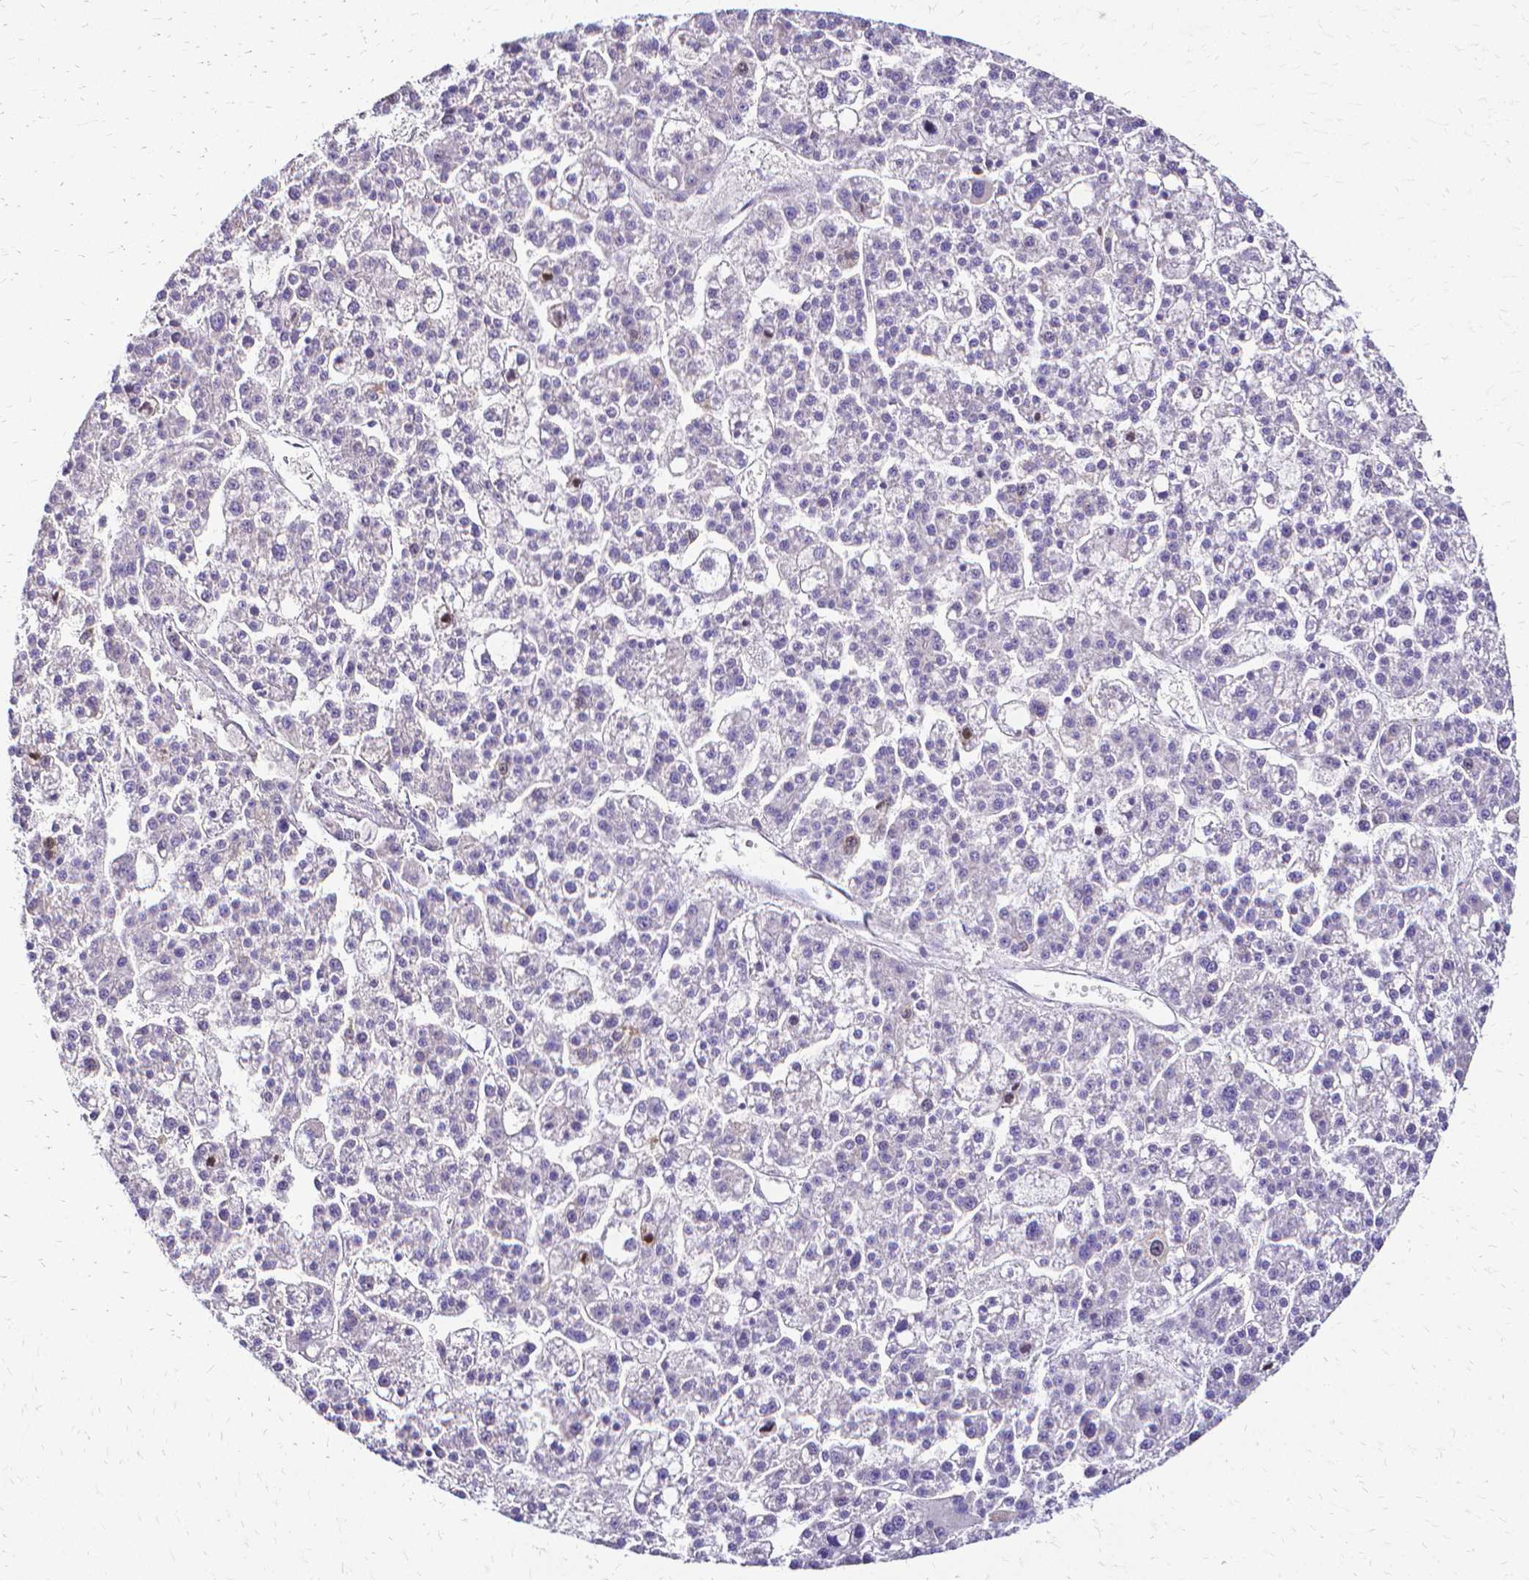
{"staining": {"intensity": "negative", "quantity": "none", "location": "none"}, "tissue": "liver cancer", "cell_type": "Tumor cells", "image_type": "cancer", "snomed": [{"axis": "morphology", "description": "Carcinoma, Hepatocellular, NOS"}, {"axis": "topography", "description": "Liver"}], "caption": "Tumor cells are negative for protein expression in human hepatocellular carcinoma (liver).", "gene": "CCNB1", "patient": {"sex": "female", "age": 58}}